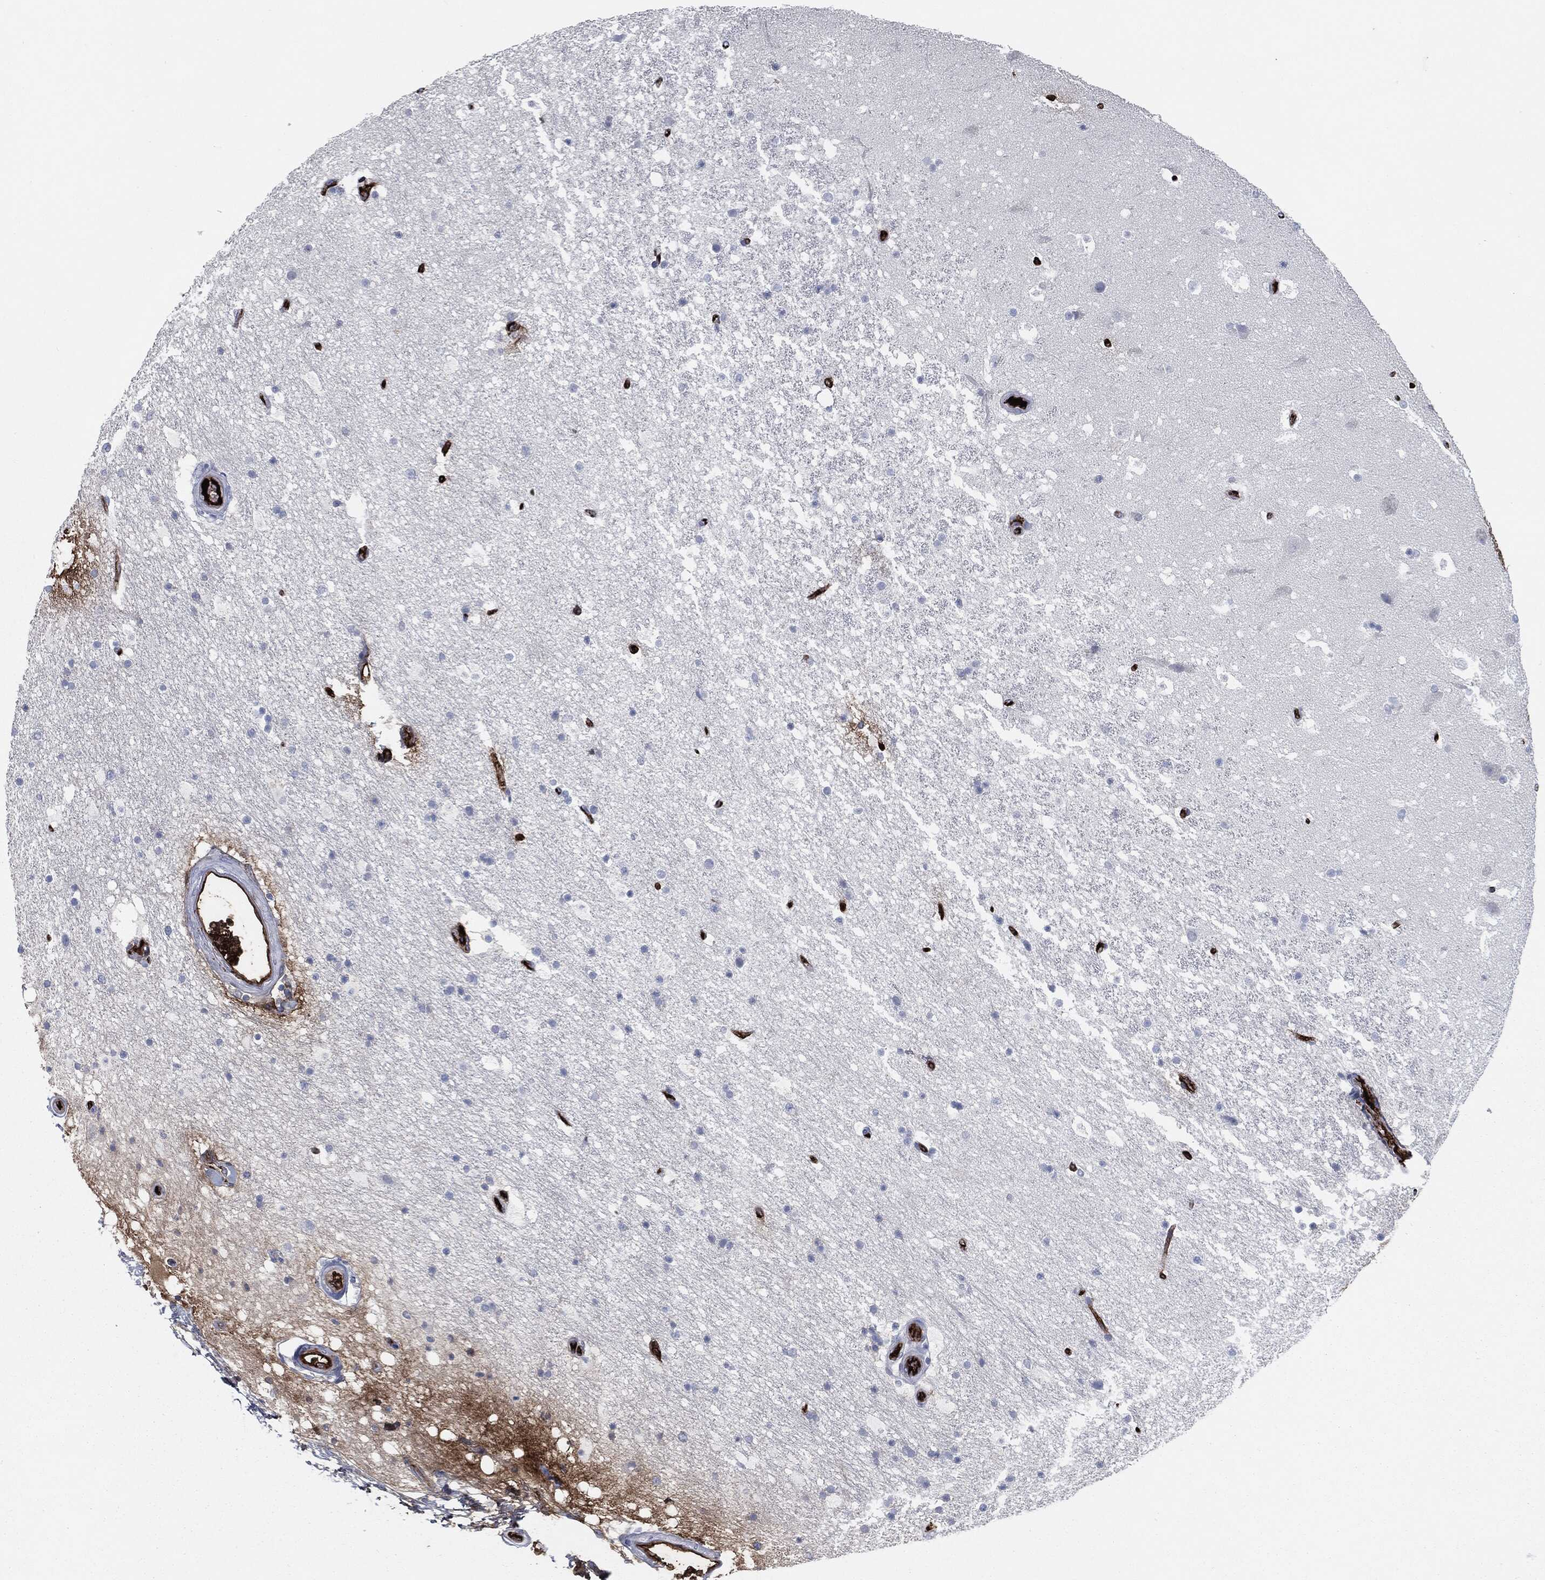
{"staining": {"intensity": "negative", "quantity": "none", "location": "none"}, "tissue": "hippocampus", "cell_type": "Glial cells", "image_type": "normal", "snomed": [{"axis": "morphology", "description": "Normal tissue, NOS"}, {"axis": "topography", "description": "Hippocampus"}], "caption": "This is a image of immunohistochemistry (IHC) staining of unremarkable hippocampus, which shows no expression in glial cells. The staining was performed using DAB (3,3'-diaminobenzidine) to visualize the protein expression in brown, while the nuclei were stained in blue with hematoxylin (Magnification: 20x).", "gene": "APOB", "patient": {"sex": "male", "age": 51}}